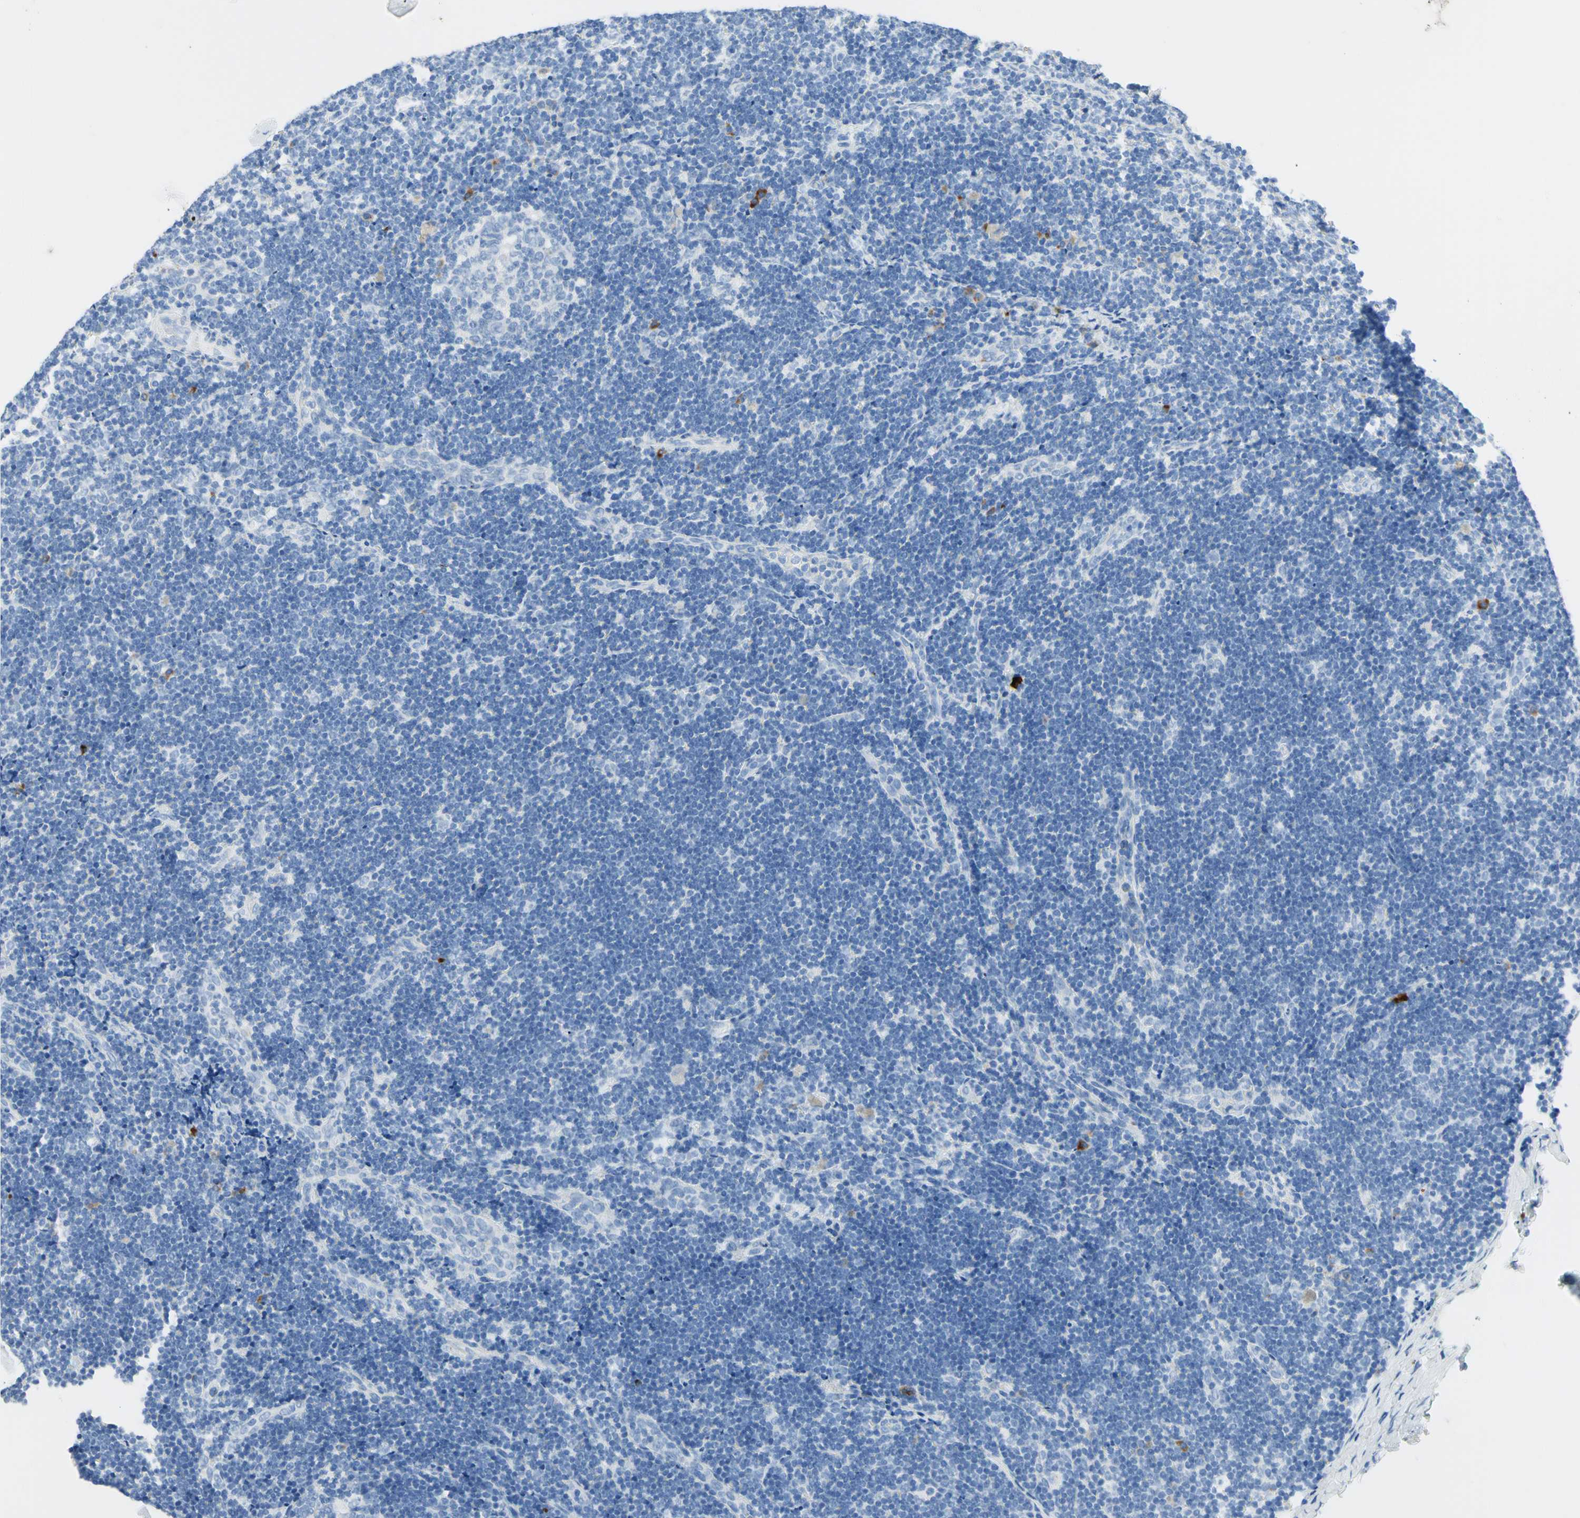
{"staining": {"intensity": "negative", "quantity": "none", "location": "none"}, "tissue": "lymph node", "cell_type": "Germinal center cells", "image_type": "normal", "snomed": [{"axis": "morphology", "description": "Normal tissue, NOS"}, {"axis": "topography", "description": "Lymph node"}], "caption": "This is an immunohistochemistry (IHC) micrograph of normal lymph node. There is no positivity in germinal center cells.", "gene": "IL6ST", "patient": {"sex": "female", "age": 14}}